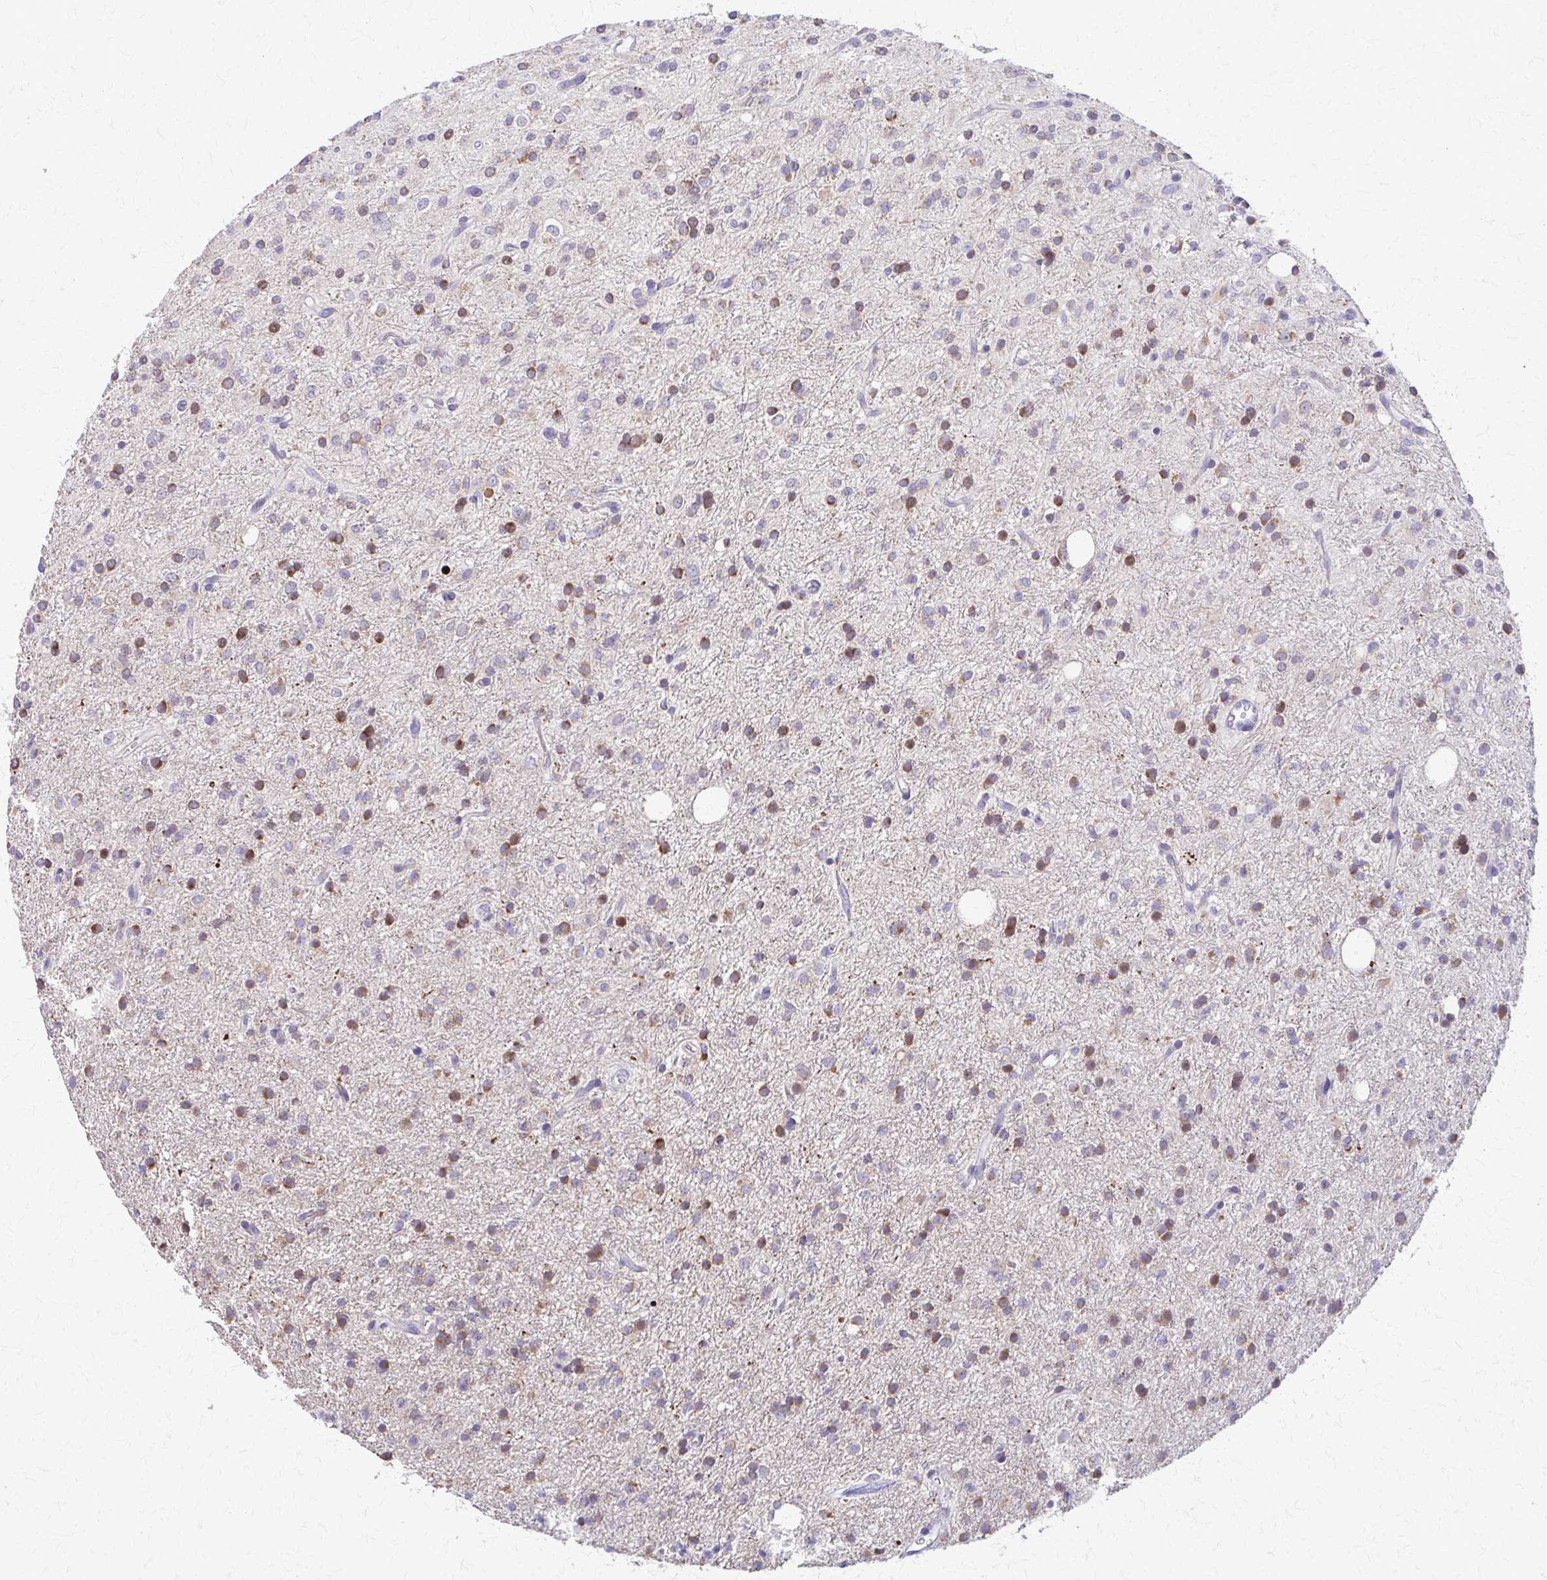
{"staining": {"intensity": "strong", "quantity": "25%-75%", "location": "cytoplasmic/membranous"}, "tissue": "glioma", "cell_type": "Tumor cells", "image_type": "cancer", "snomed": [{"axis": "morphology", "description": "Glioma, malignant, Low grade"}, {"axis": "topography", "description": "Brain"}], "caption": "Malignant glioma (low-grade) stained with immunohistochemistry exhibits strong cytoplasmic/membranous expression in approximately 25%-75% of tumor cells. (DAB (3,3'-diaminobenzidine) IHC with brightfield microscopy, high magnification).", "gene": "SAMD13", "patient": {"sex": "female", "age": 33}}